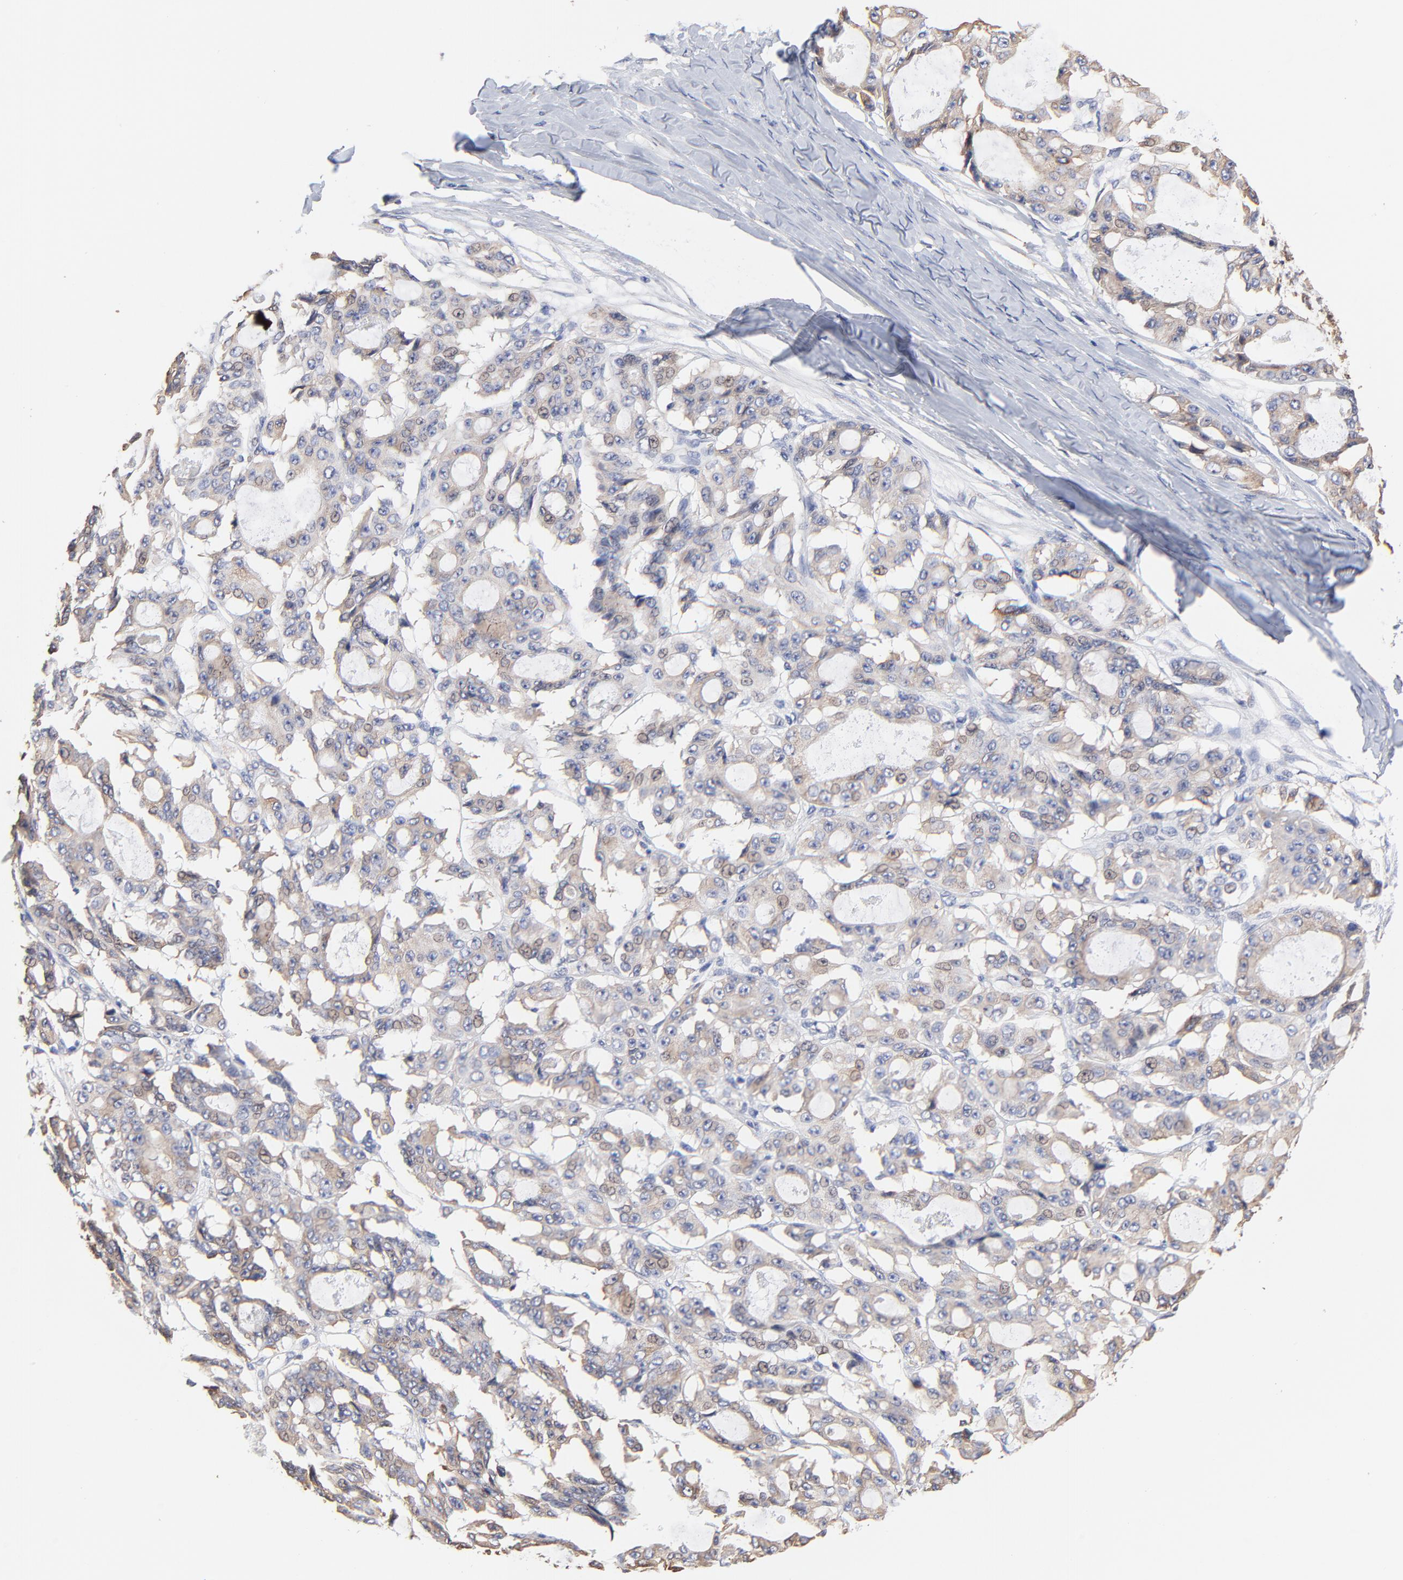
{"staining": {"intensity": "weak", "quantity": "<25%", "location": "cytoplasmic/membranous,nuclear"}, "tissue": "ovarian cancer", "cell_type": "Tumor cells", "image_type": "cancer", "snomed": [{"axis": "morphology", "description": "Carcinoma, endometroid"}, {"axis": "topography", "description": "Ovary"}], "caption": "Immunohistochemistry histopathology image of neoplastic tissue: ovarian cancer stained with DAB demonstrates no significant protein positivity in tumor cells. (DAB immunohistochemistry (IHC) with hematoxylin counter stain).", "gene": "LMAN1", "patient": {"sex": "female", "age": 61}}